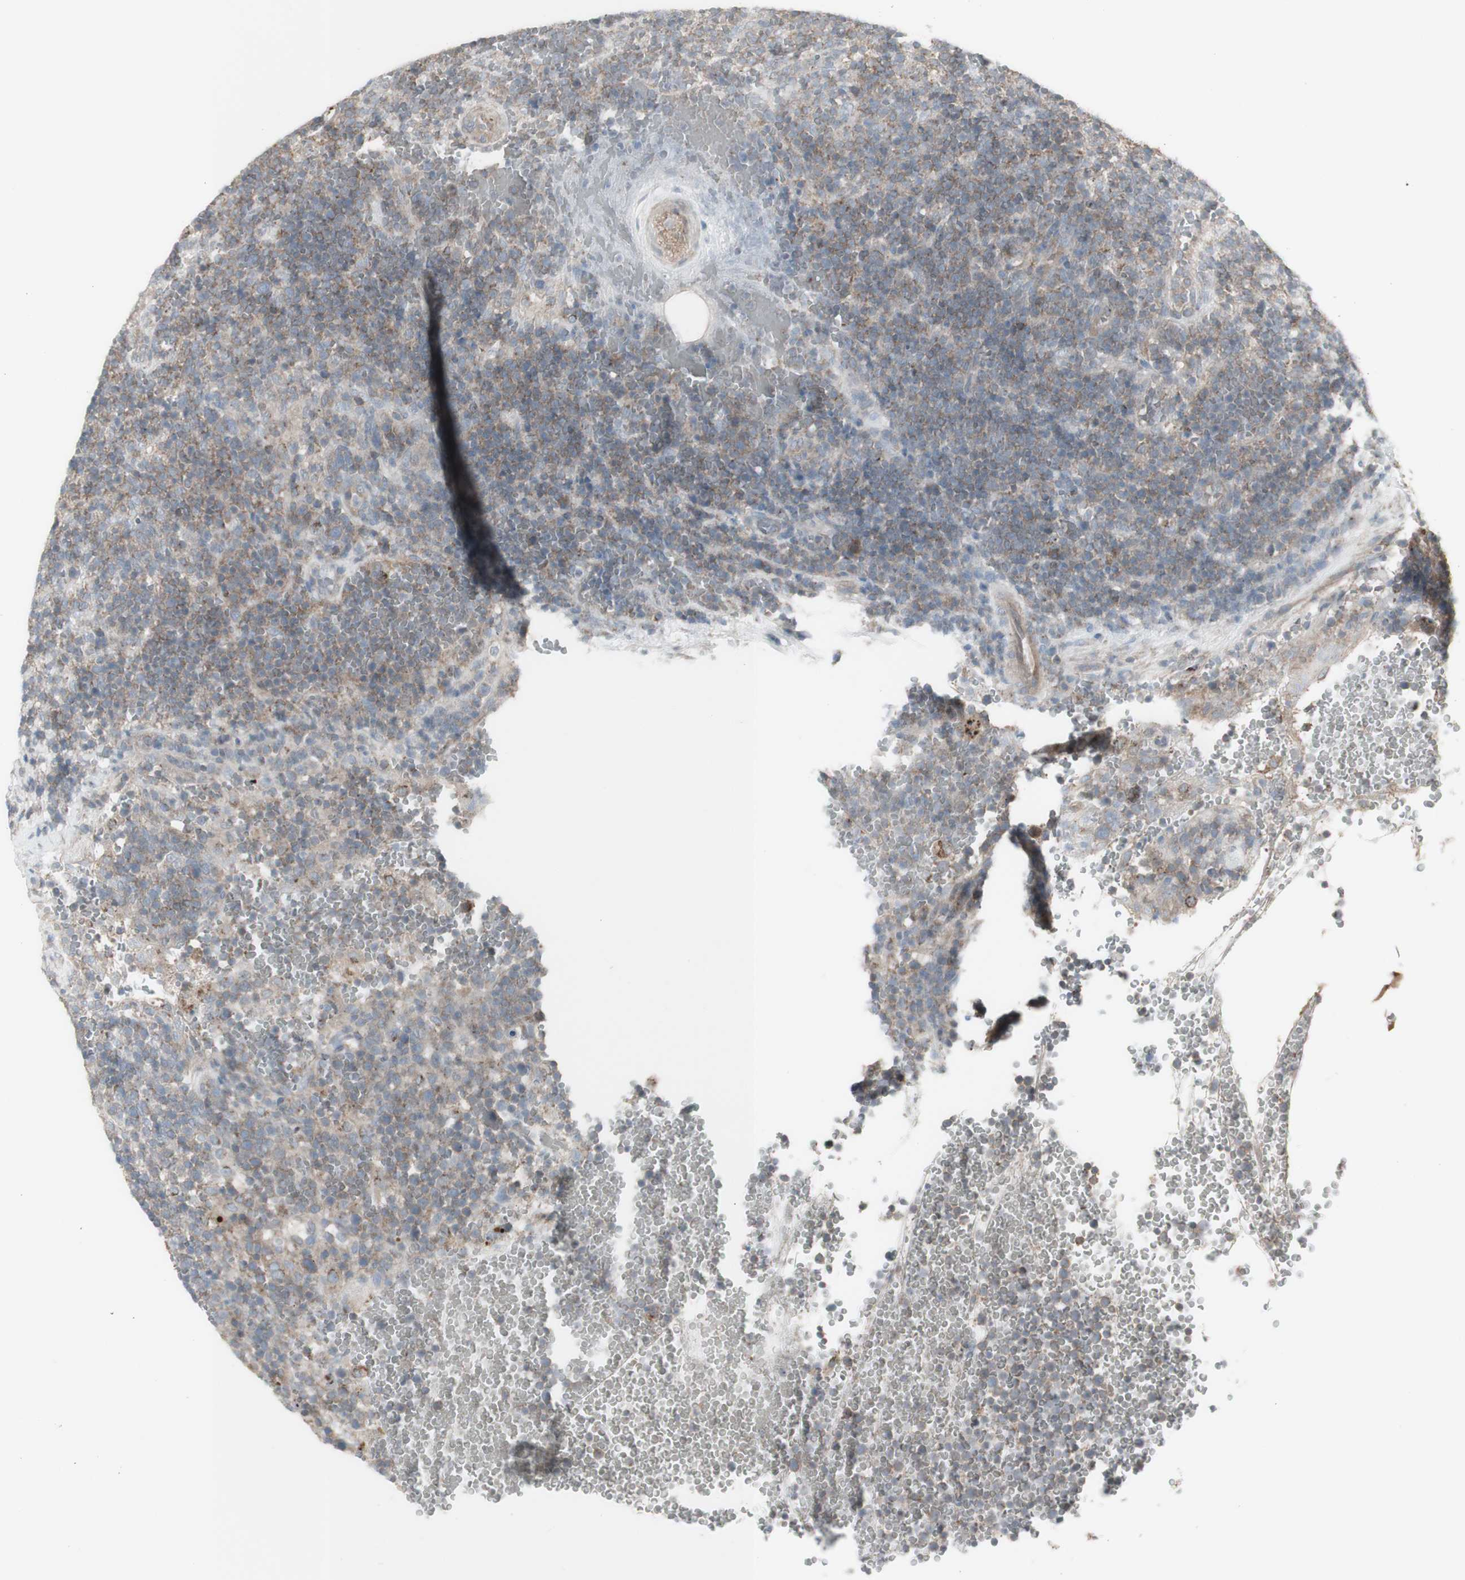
{"staining": {"intensity": "negative", "quantity": "none", "location": "none"}, "tissue": "lymphoma", "cell_type": "Tumor cells", "image_type": "cancer", "snomed": [{"axis": "morphology", "description": "Malignant lymphoma, non-Hodgkin's type, High grade"}, {"axis": "topography", "description": "Lymph node"}], "caption": "An image of lymphoma stained for a protein shows no brown staining in tumor cells. The staining was performed using DAB to visualize the protein expression in brown, while the nuclei were stained in blue with hematoxylin (Magnification: 20x).", "gene": "GALNT6", "patient": {"sex": "male", "age": 61}}